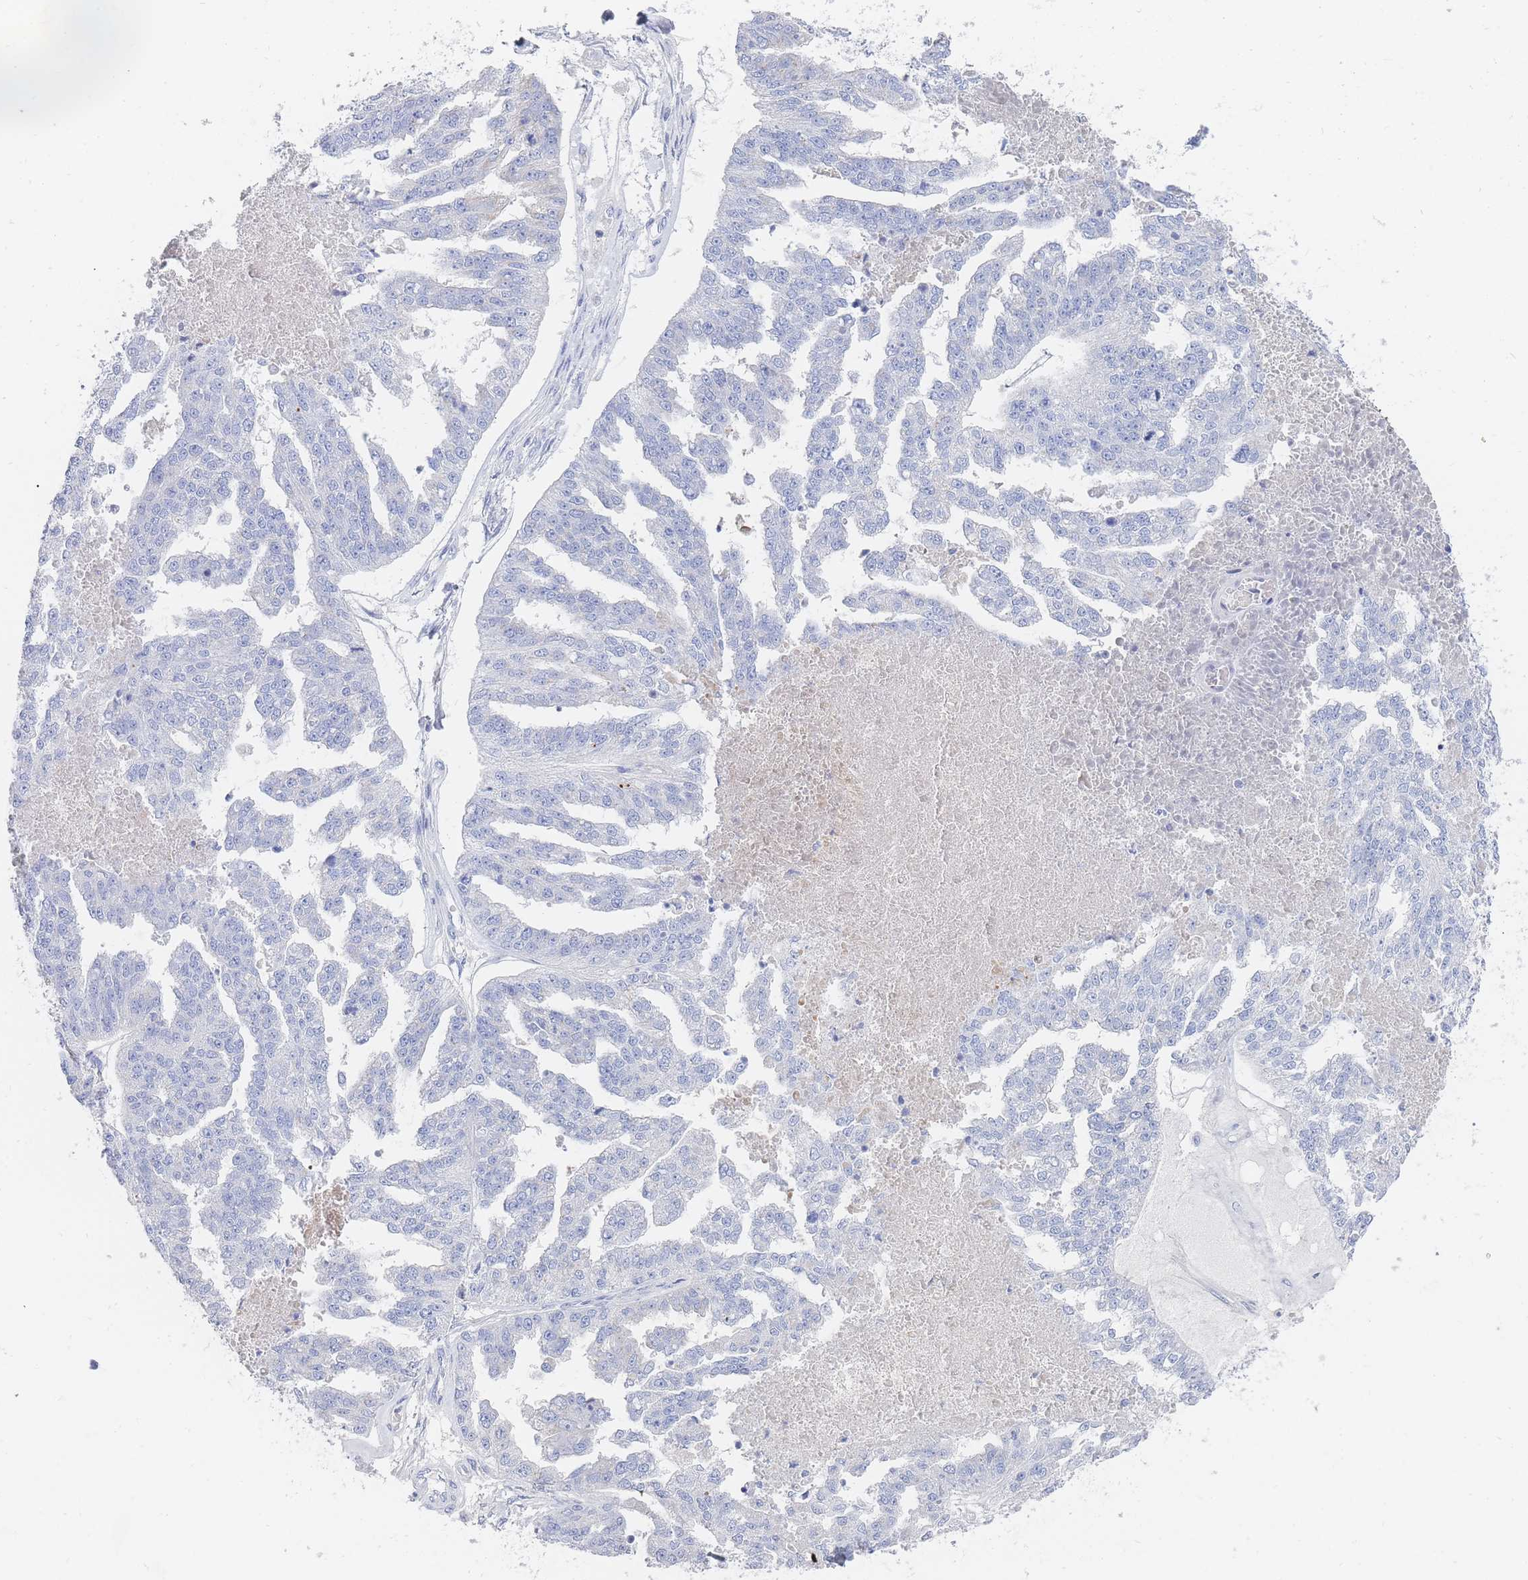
{"staining": {"intensity": "negative", "quantity": "none", "location": "none"}, "tissue": "ovarian cancer", "cell_type": "Tumor cells", "image_type": "cancer", "snomed": [{"axis": "morphology", "description": "Cystadenocarcinoma, serous, NOS"}, {"axis": "topography", "description": "Ovary"}], "caption": "Ovarian cancer (serous cystadenocarcinoma) stained for a protein using IHC exhibits no expression tumor cells.", "gene": "SLC25A35", "patient": {"sex": "female", "age": 58}}